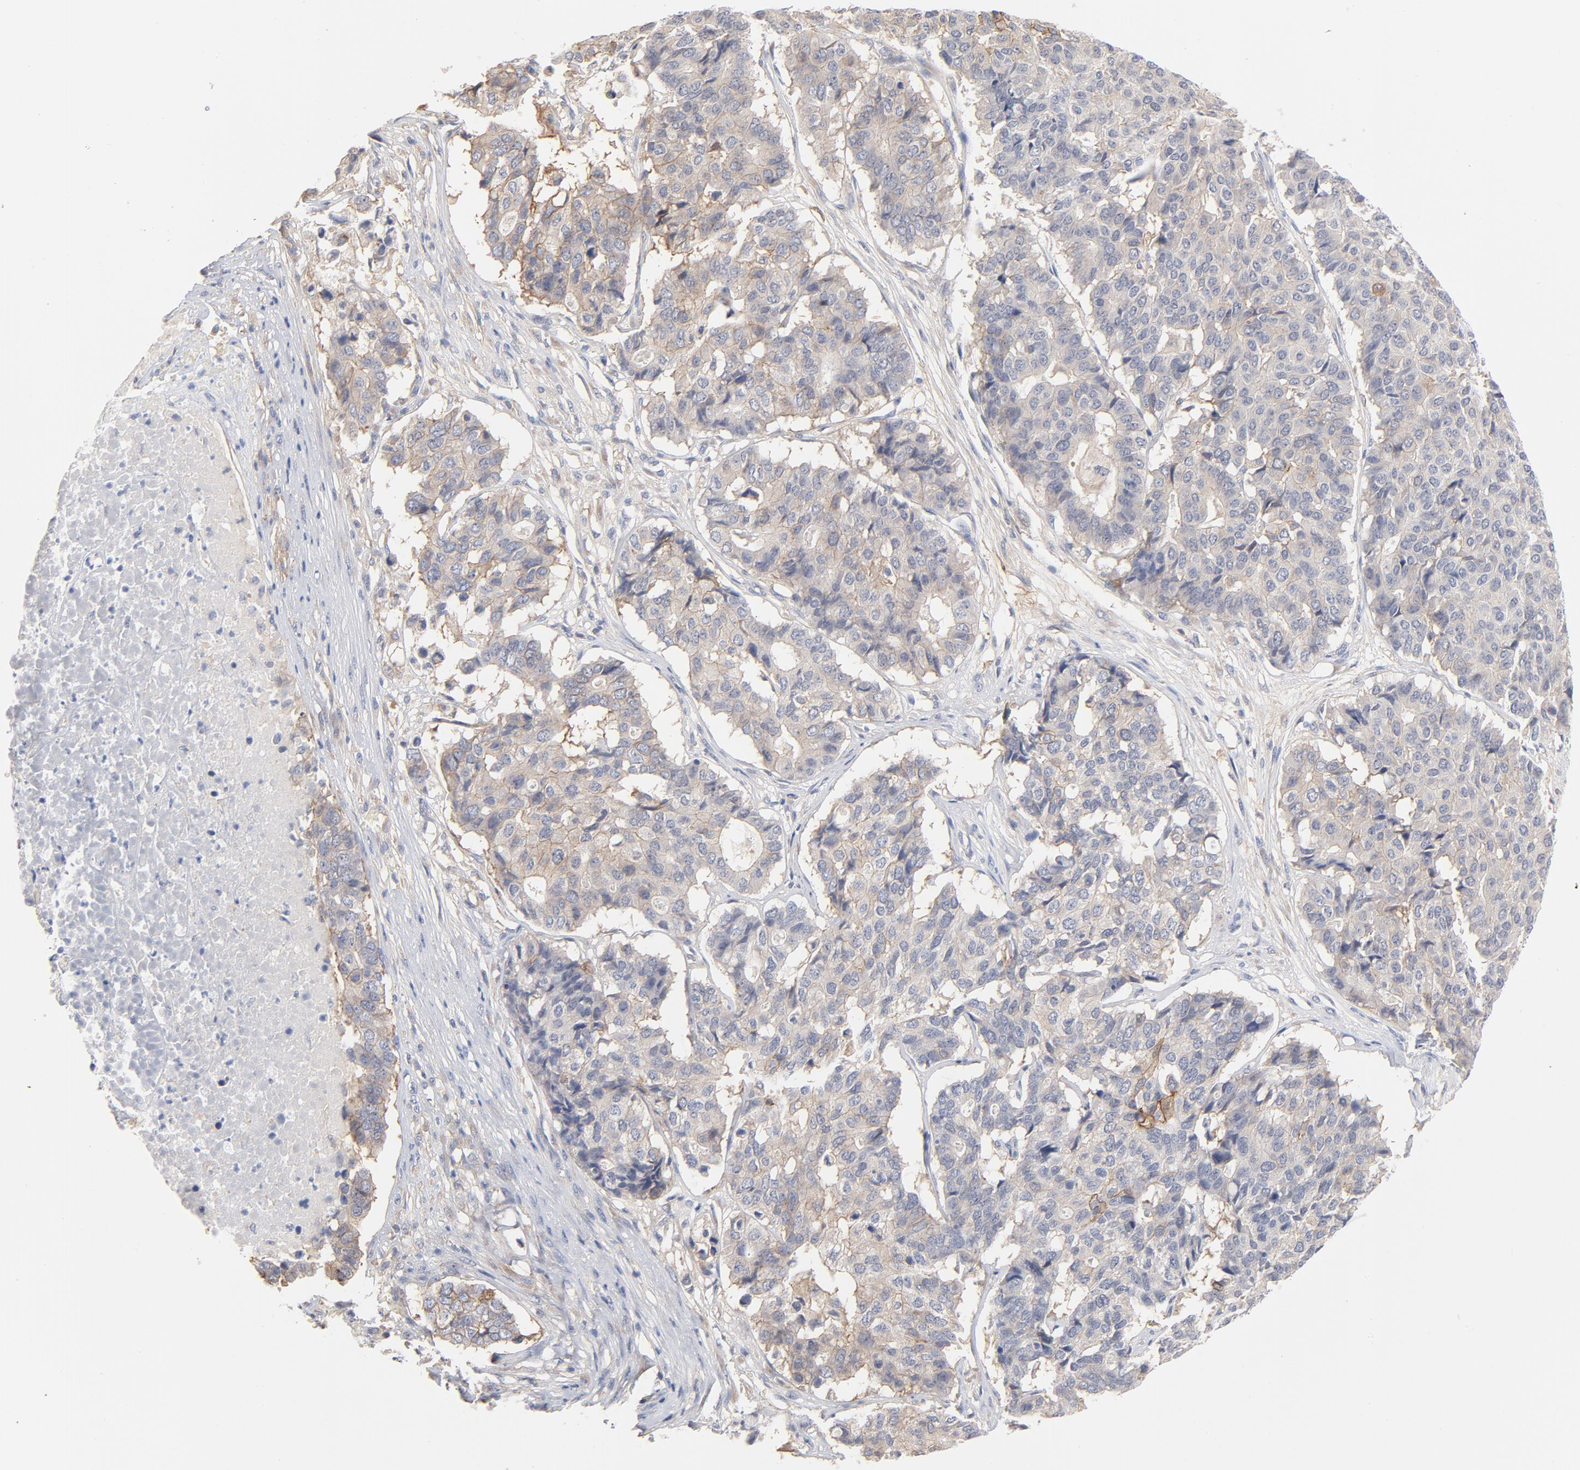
{"staining": {"intensity": "weak", "quantity": "25%-75%", "location": "cytoplasmic/membranous"}, "tissue": "pancreatic cancer", "cell_type": "Tumor cells", "image_type": "cancer", "snomed": [{"axis": "morphology", "description": "Adenocarcinoma, NOS"}, {"axis": "topography", "description": "Pancreas"}], "caption": "Approximately 25%-75% of tumor cells in pancreatic adenocarcinoma exhibit weak cytoplasmic/membranous protein staining as visualized by brown immunohistochemical staining.", "gene": "SETD3", "patient": {"sex": "male", "age": 50}}